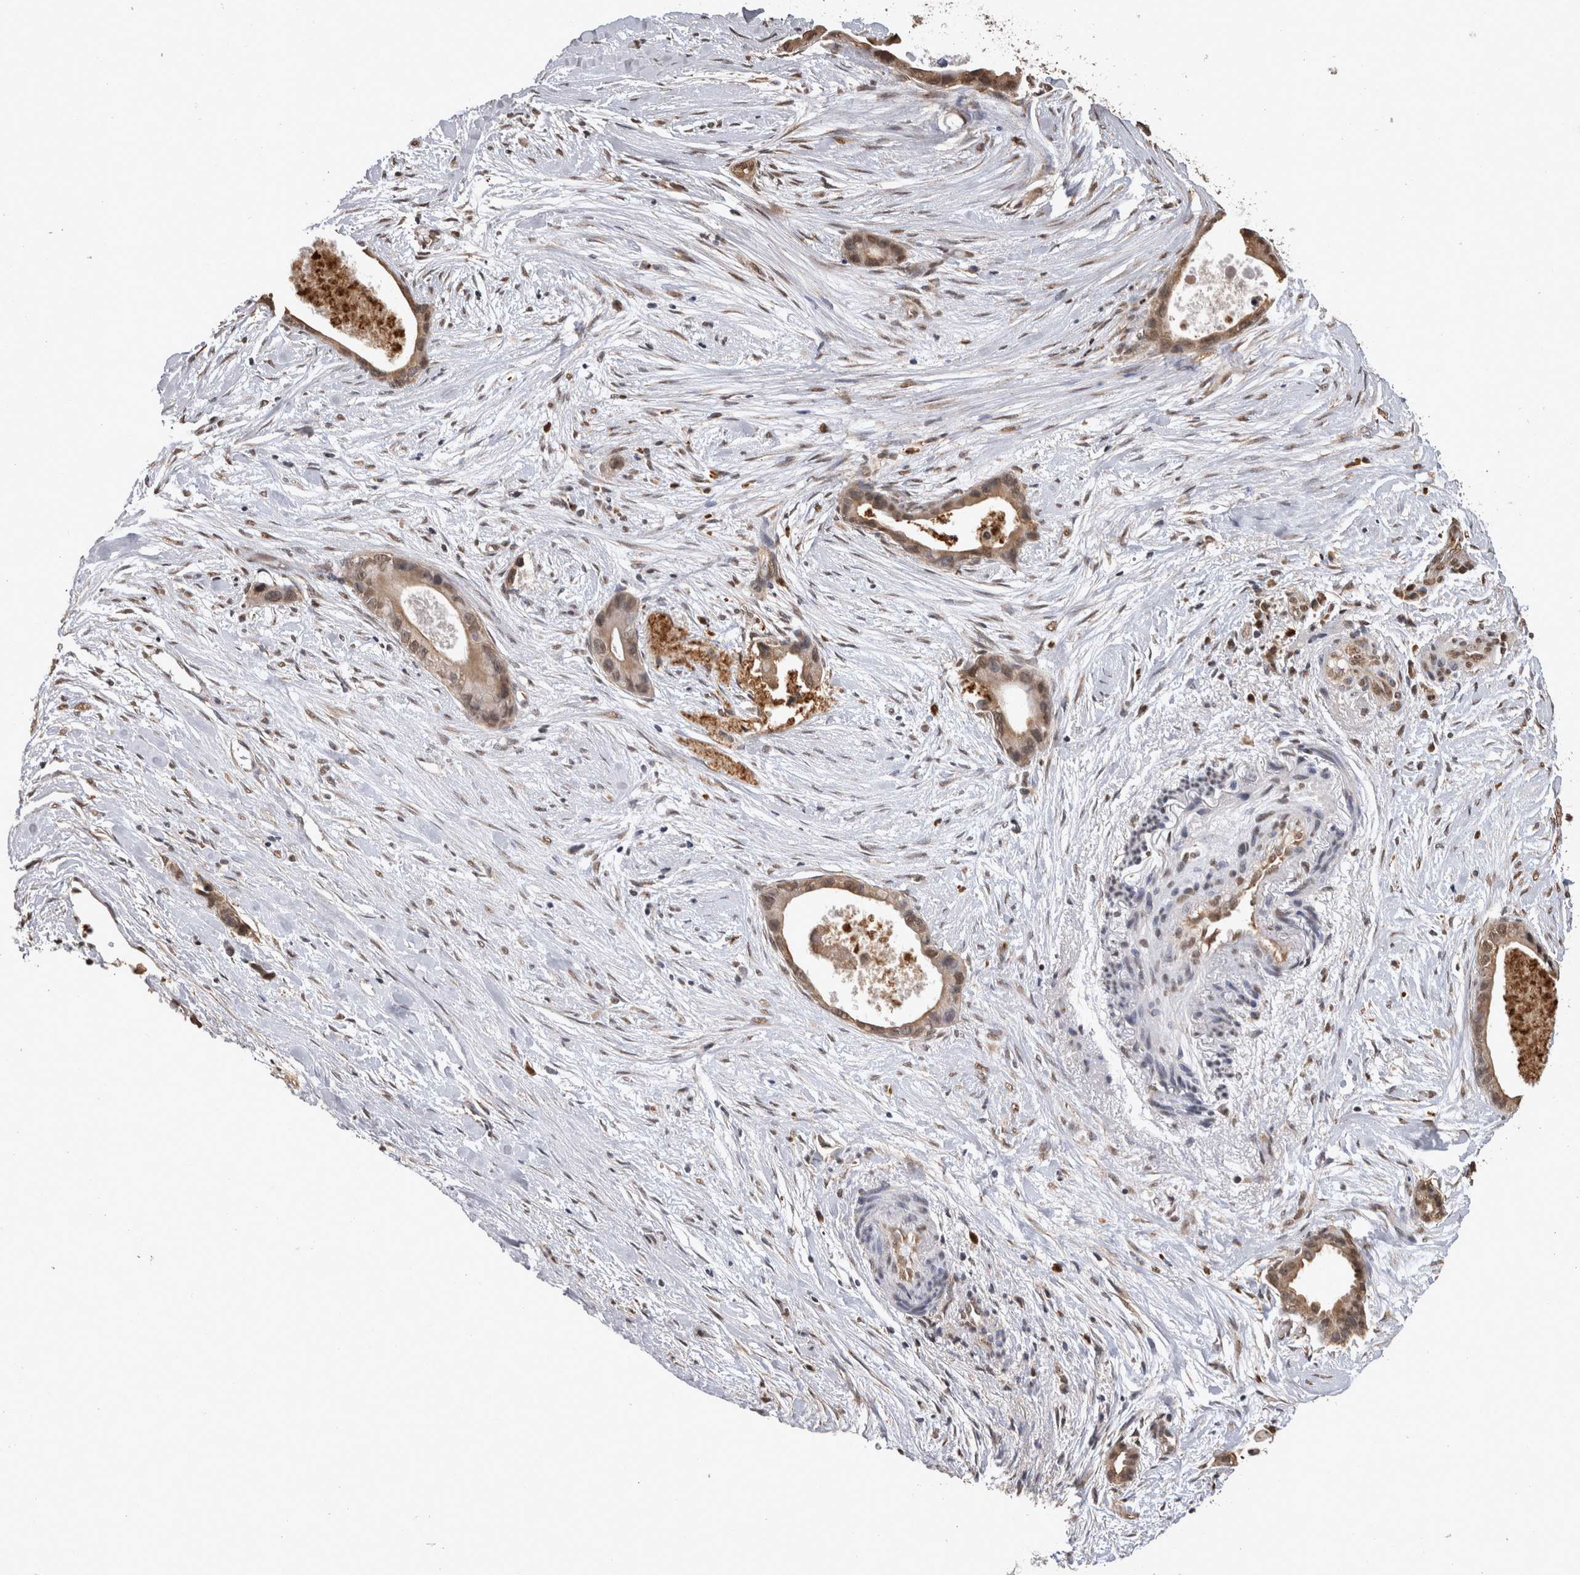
{"staining": {"intensity": "weak", "quantity": ">75%", "location": "cytoplasmic/membranous,nuclear"}, "tissue": "liver cancer", "cell_type": "Tumor cells", "image_type": "cancer", "snomed": [{"axis": "morphology", "description": "Cholangiocarcinoma"}, {"axis": "topography", "description": "Liver"}], "caption": "Protein staining of cholangiocarcinoma (liver) tissue shows weak cytoplasmic/membranous and nuclear positivity in approximately >75% of tumor cells.", "gene": "PAK4", "patient": {"sex": "female", "age": 55}}